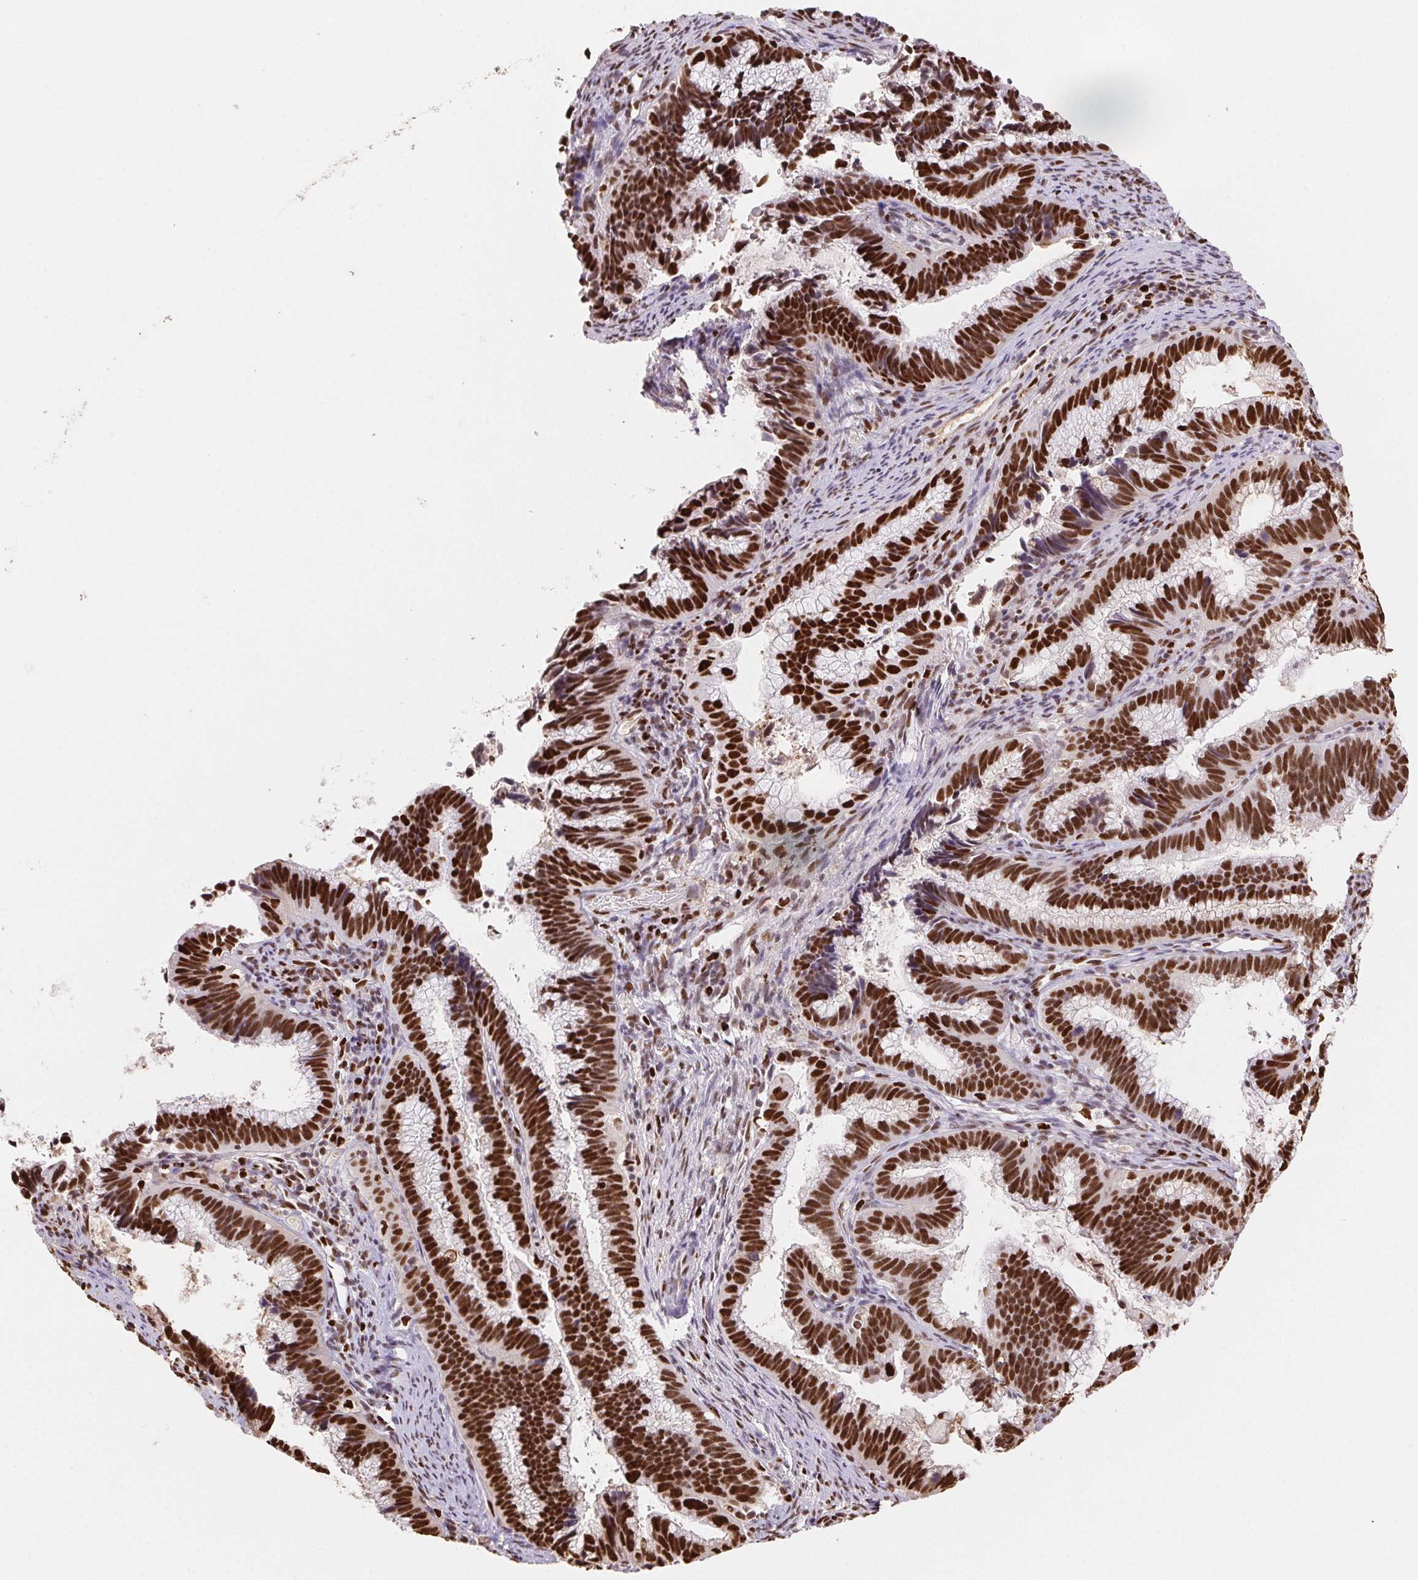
{"staining": {"intensity": "strong", "quantity": ">75%", "location": "nuclear"}, "tissue": "cervical cancer", "cell_type": "Tumor cells", "image_type": "cancer", "snomed": [{"axis": "morphology", "description": "Adenocarcinoma, NOS"}, {"axis": "topography", "description": "Cervix"}], "caption": "The photomicrograph exhibits staining of cervical cancer, revealing strong nuclear protein expression (brown color) within tumor cells.", "gene": "SET", "patient": {"sex": "female", "age": 61}}